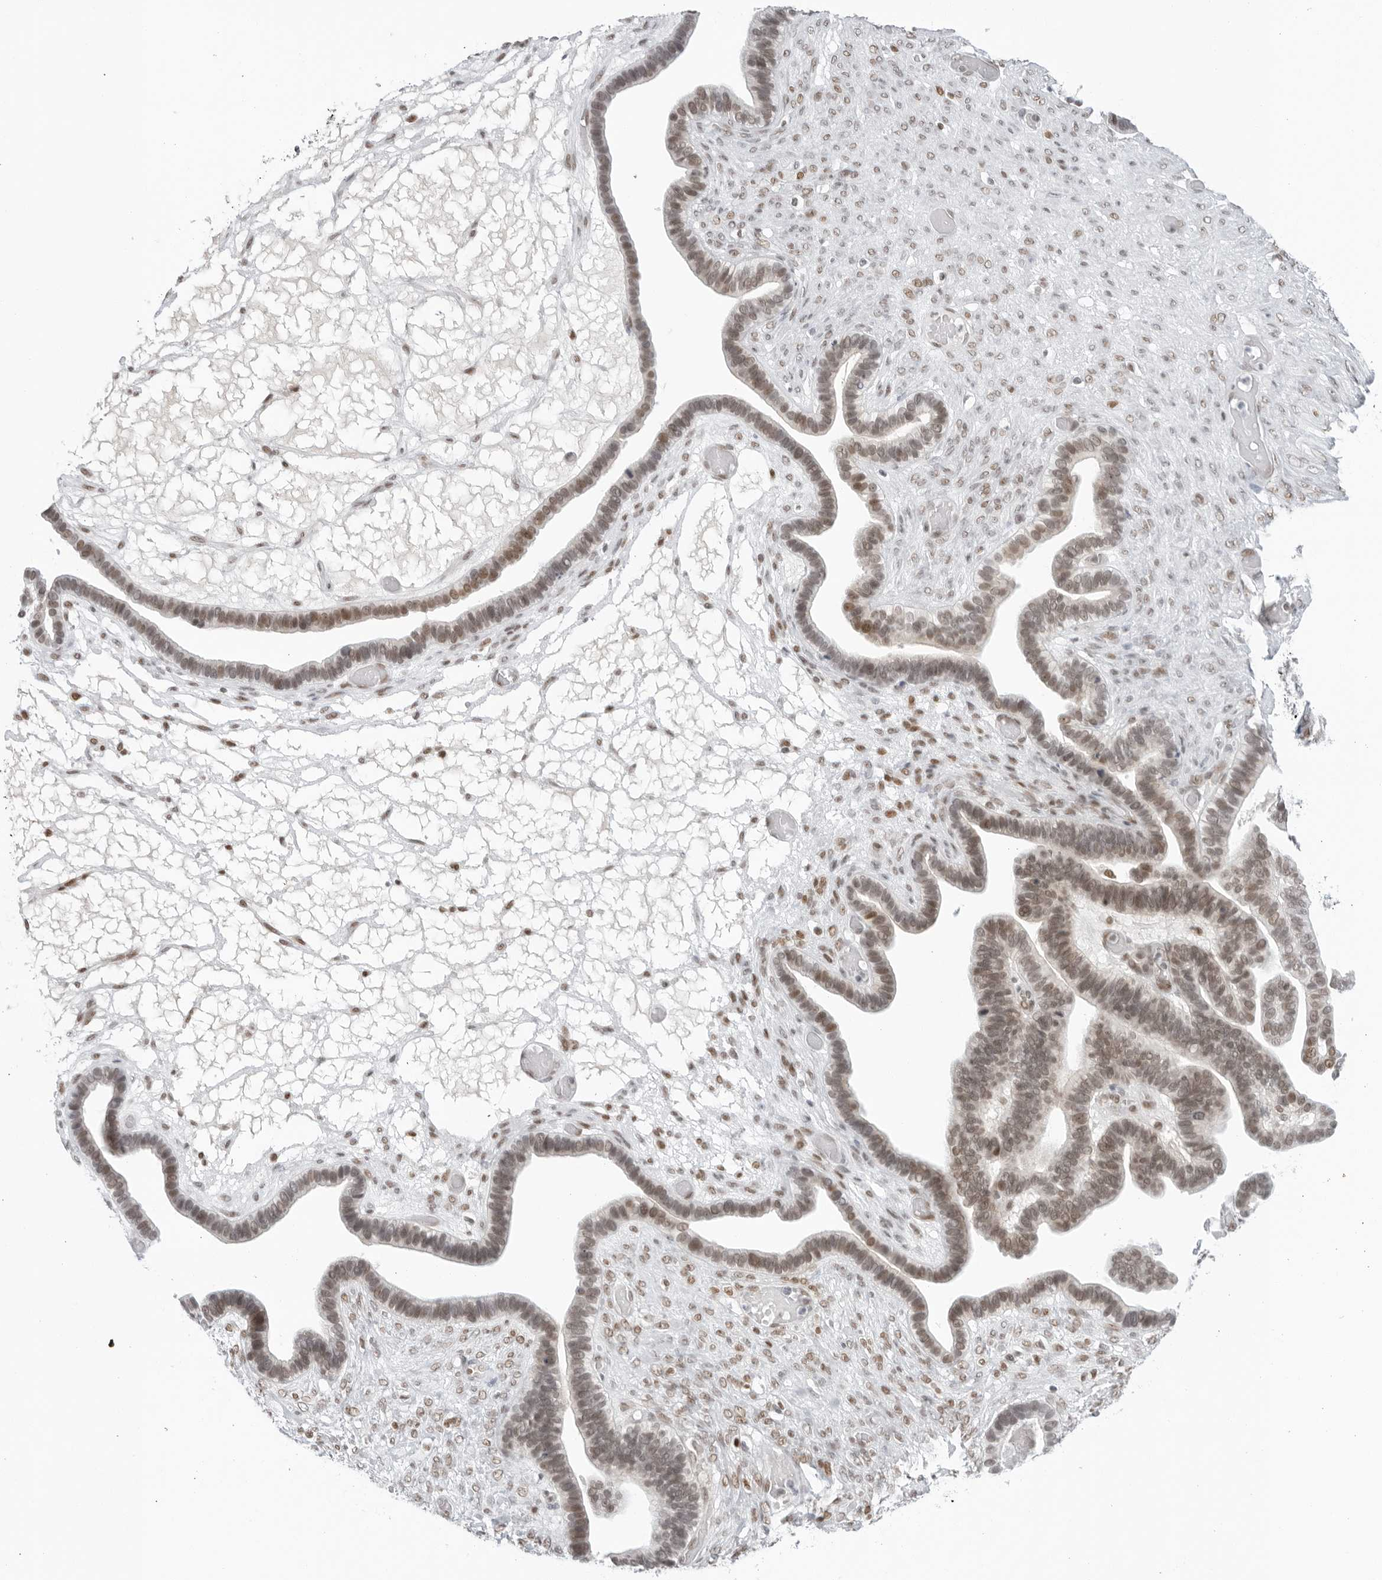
{"staining": {"intensity": "strong", "quantity": "25%-75%", "location": "cytoplasmic/membranous,nuclear"}, "tissue": "ovarian cancer", "cell_type": "Tumor cells", "image_type": "cancer", "snomed": [{"axis": "morphology", "description": "Cystadenocarcinoma, serous, NOS"}, {"axis": "topography", "description": "Ovary"}], "caption": "Ovarian cancer (serous cystadenocarcinoma) tissue exhibits strong cytoplasmic/membranous and nuclear staining in about 25%-75% of tumor cells, visualized by immunohistochemistry.", "gene": "FOXK2", "patient": {"sex": "female", "age": 56}}